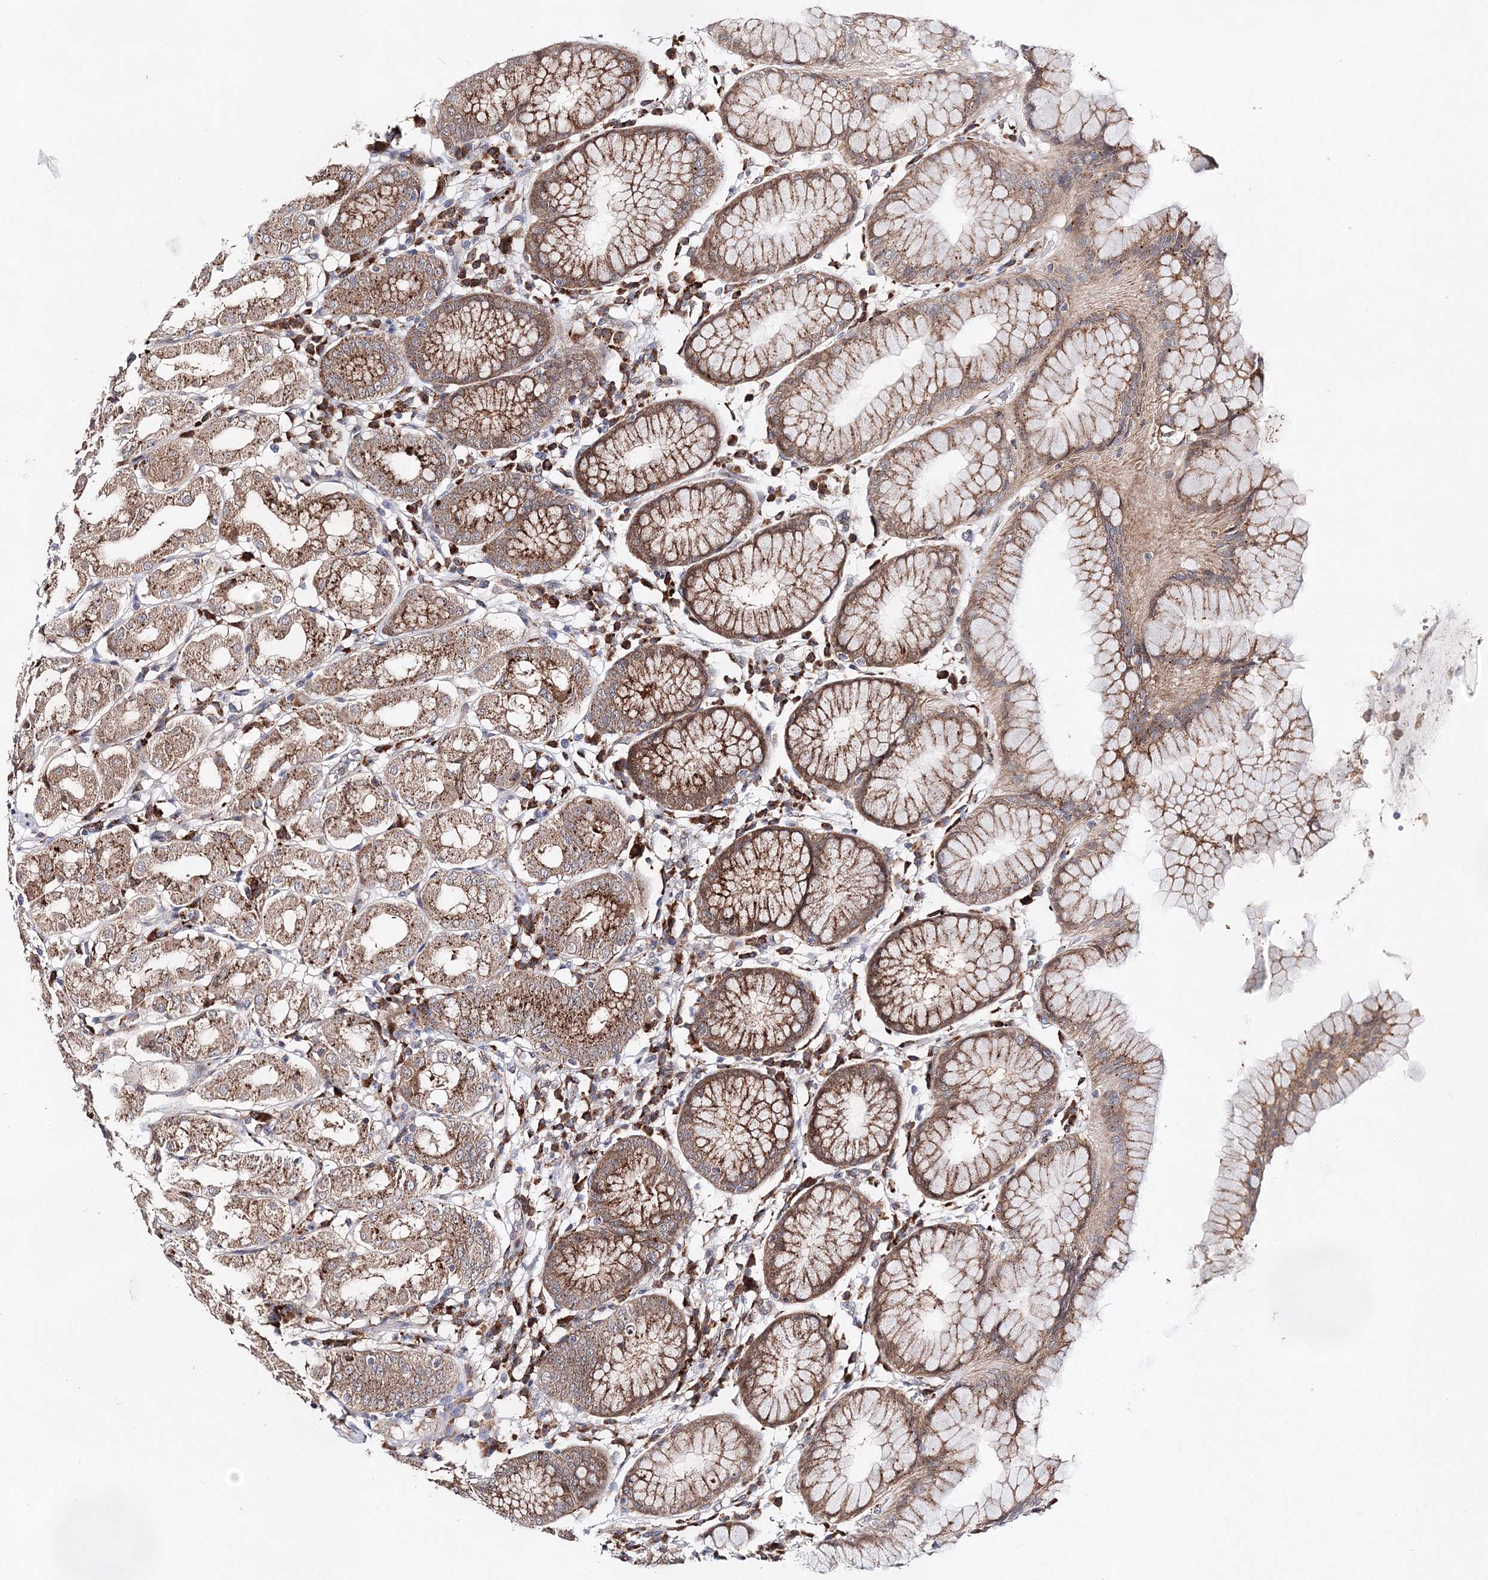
{"staining": {"intensity": "strong", "quantity": ">75%", "location": "cytoplasmic/membranous"}, "tissue": "stomach", "cell_type": "Glandular cells", "image_type": "normal", "snomed": [{"axis": "morphology", "description": "Normal tissue, NOS"}, {"axis": "topography", "description": "Stomach"}, {"axis": "topography", "description": "Stomach, lower"}], "caption": "This image shows immunohistochemistry staining of benign stomach, with high strong cytoplasmic/membranous staining in about >75% of glandular cells.", "gene": "C3orf38", "patient": {"sex": "female", "age": 56}}